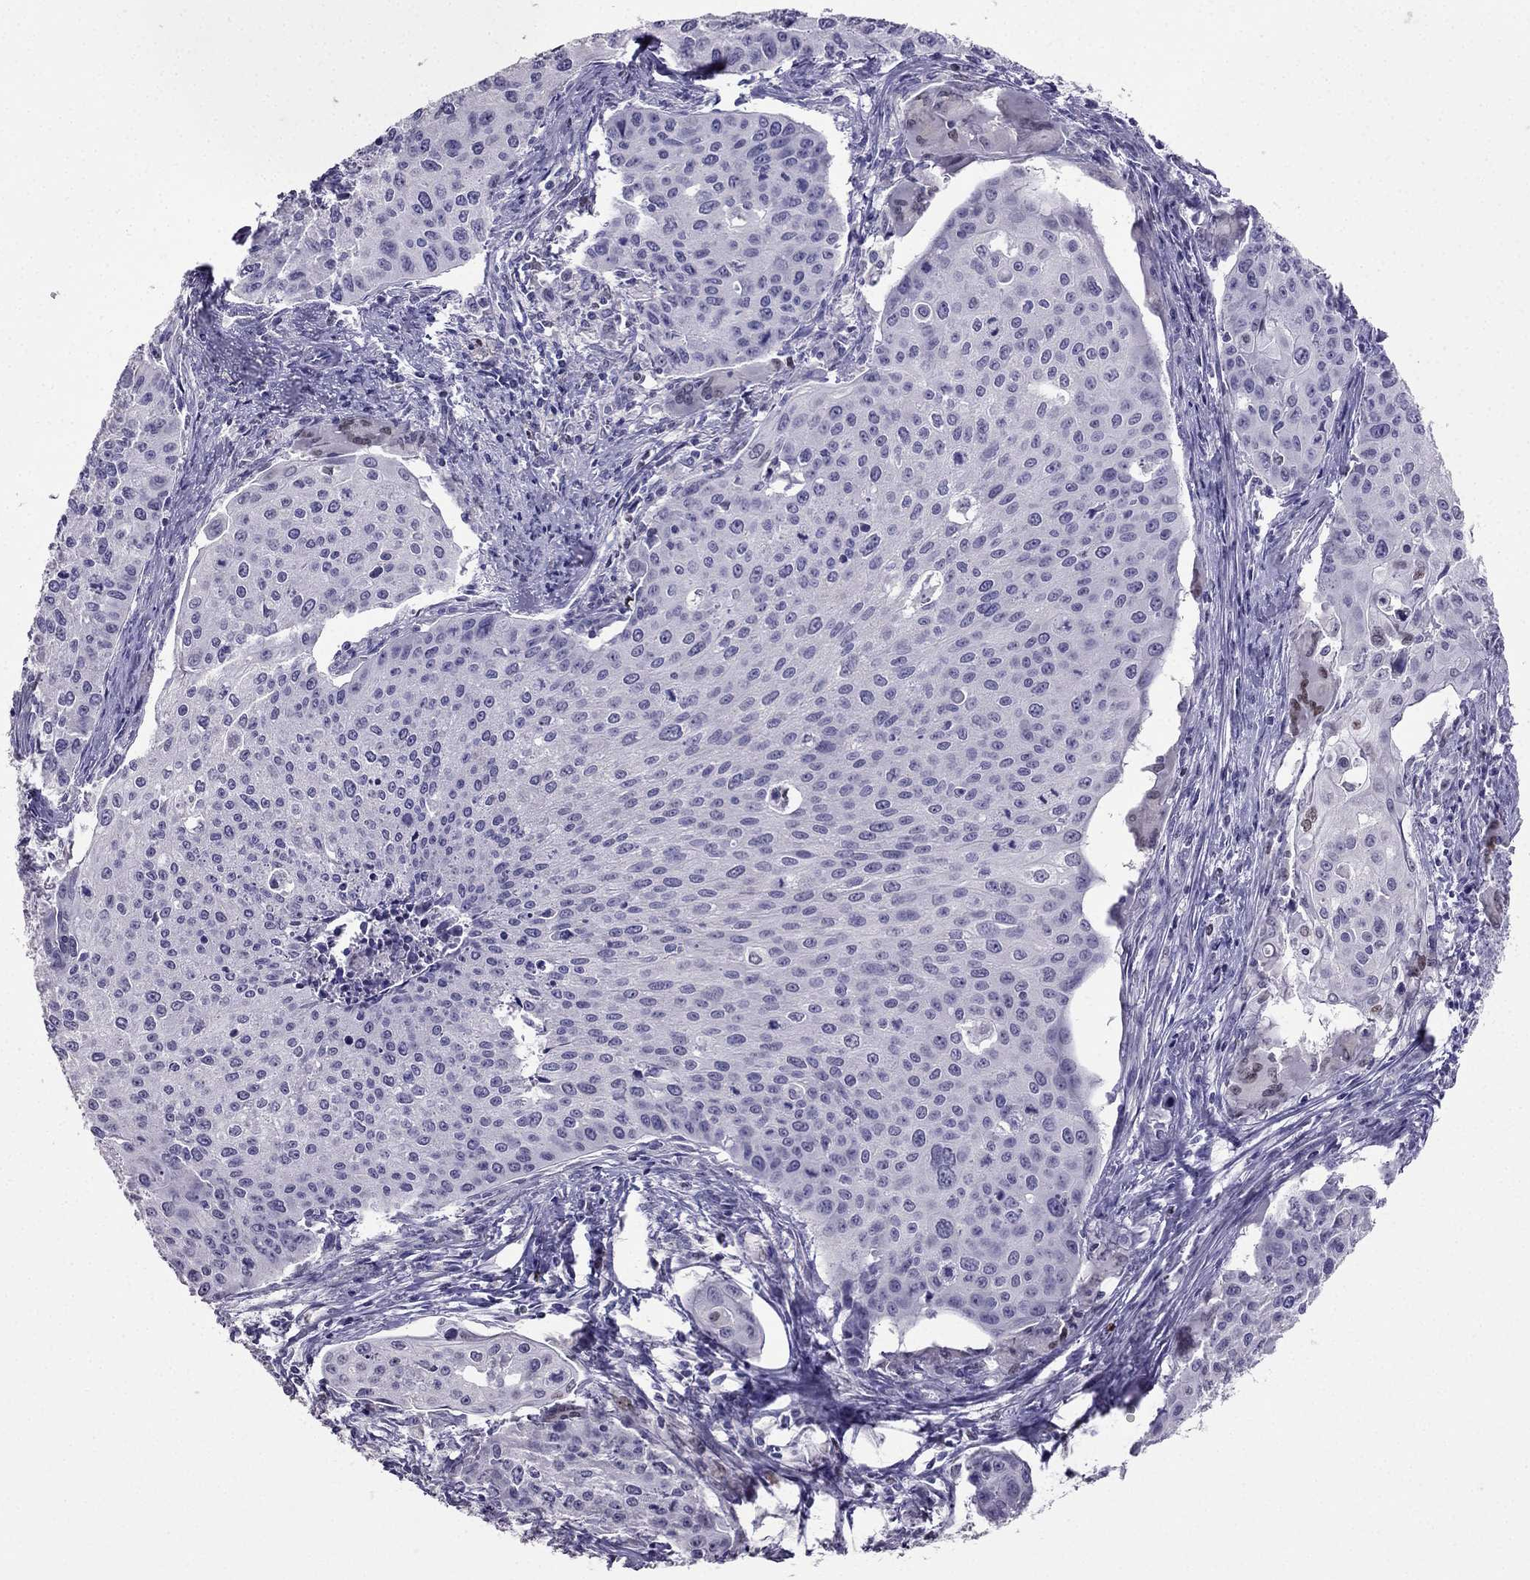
{"staining": {"intensity": "negative", "quantity": "none", "location": "none"}, "tissue": "cervical cancer", "cell_type": "Tumor cells", "image_type": "cancer", "snomed": [{"axis": "morphology", "description": "Squamous cell carcinoma, NOS"}, {"axis": "topography", "description": "Cervix"}], "caption": "An immunohistochemistry micrograph of squamous cell carcinoma (cervical) is shown. There is no staining in tumor cells of squamous cell carcinoma (cervical).", "gene": "ARID3A", "patient": {"sex": "female", "age": 38}}